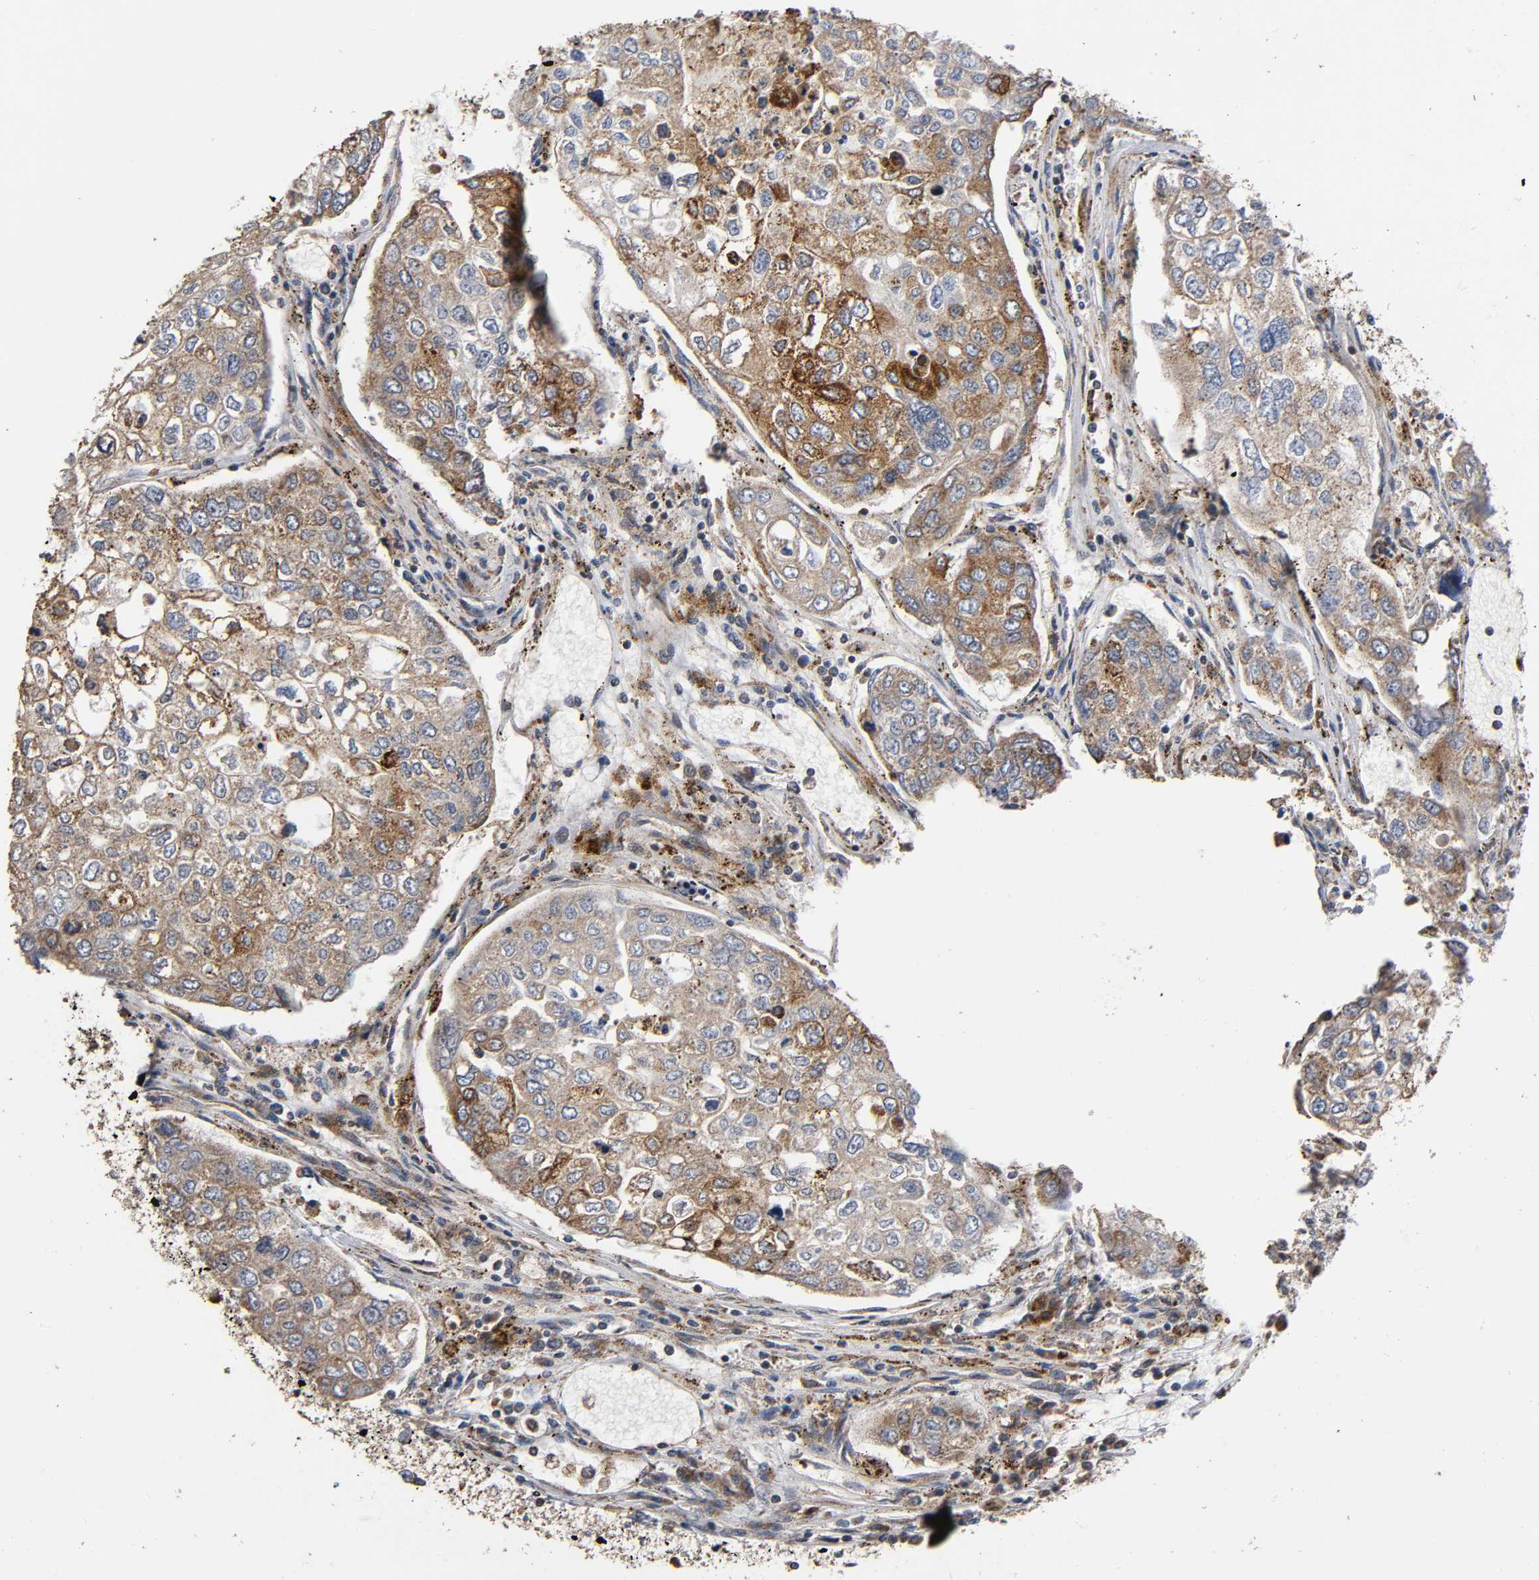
{"staining": {"intensity": "moderate", "quantity": "25%-75%", "location": "cytoplasmic/membranous"}, "tissue": "urothelial cancer", "cell_type": "Tumor cells", "image_type": "cancer", "snomed": [{"axis": "morphology", "description": "Urothelial carcinoma, High grade"}, {"axis": "topography", "description": "Lymph node"}, {"axis": "topography", "description": "Urinary bladder"}], "caption": "Tumor cells show medium levels of moderate cytoplasmic/membranous staining in approximately 25%-75% of cells in human urothelial cancer. The protein is shown in brown color, while the nuclei are stained blue.", "gene": "MAP3K1", "patient": {"sex": "male", "age": 51}}